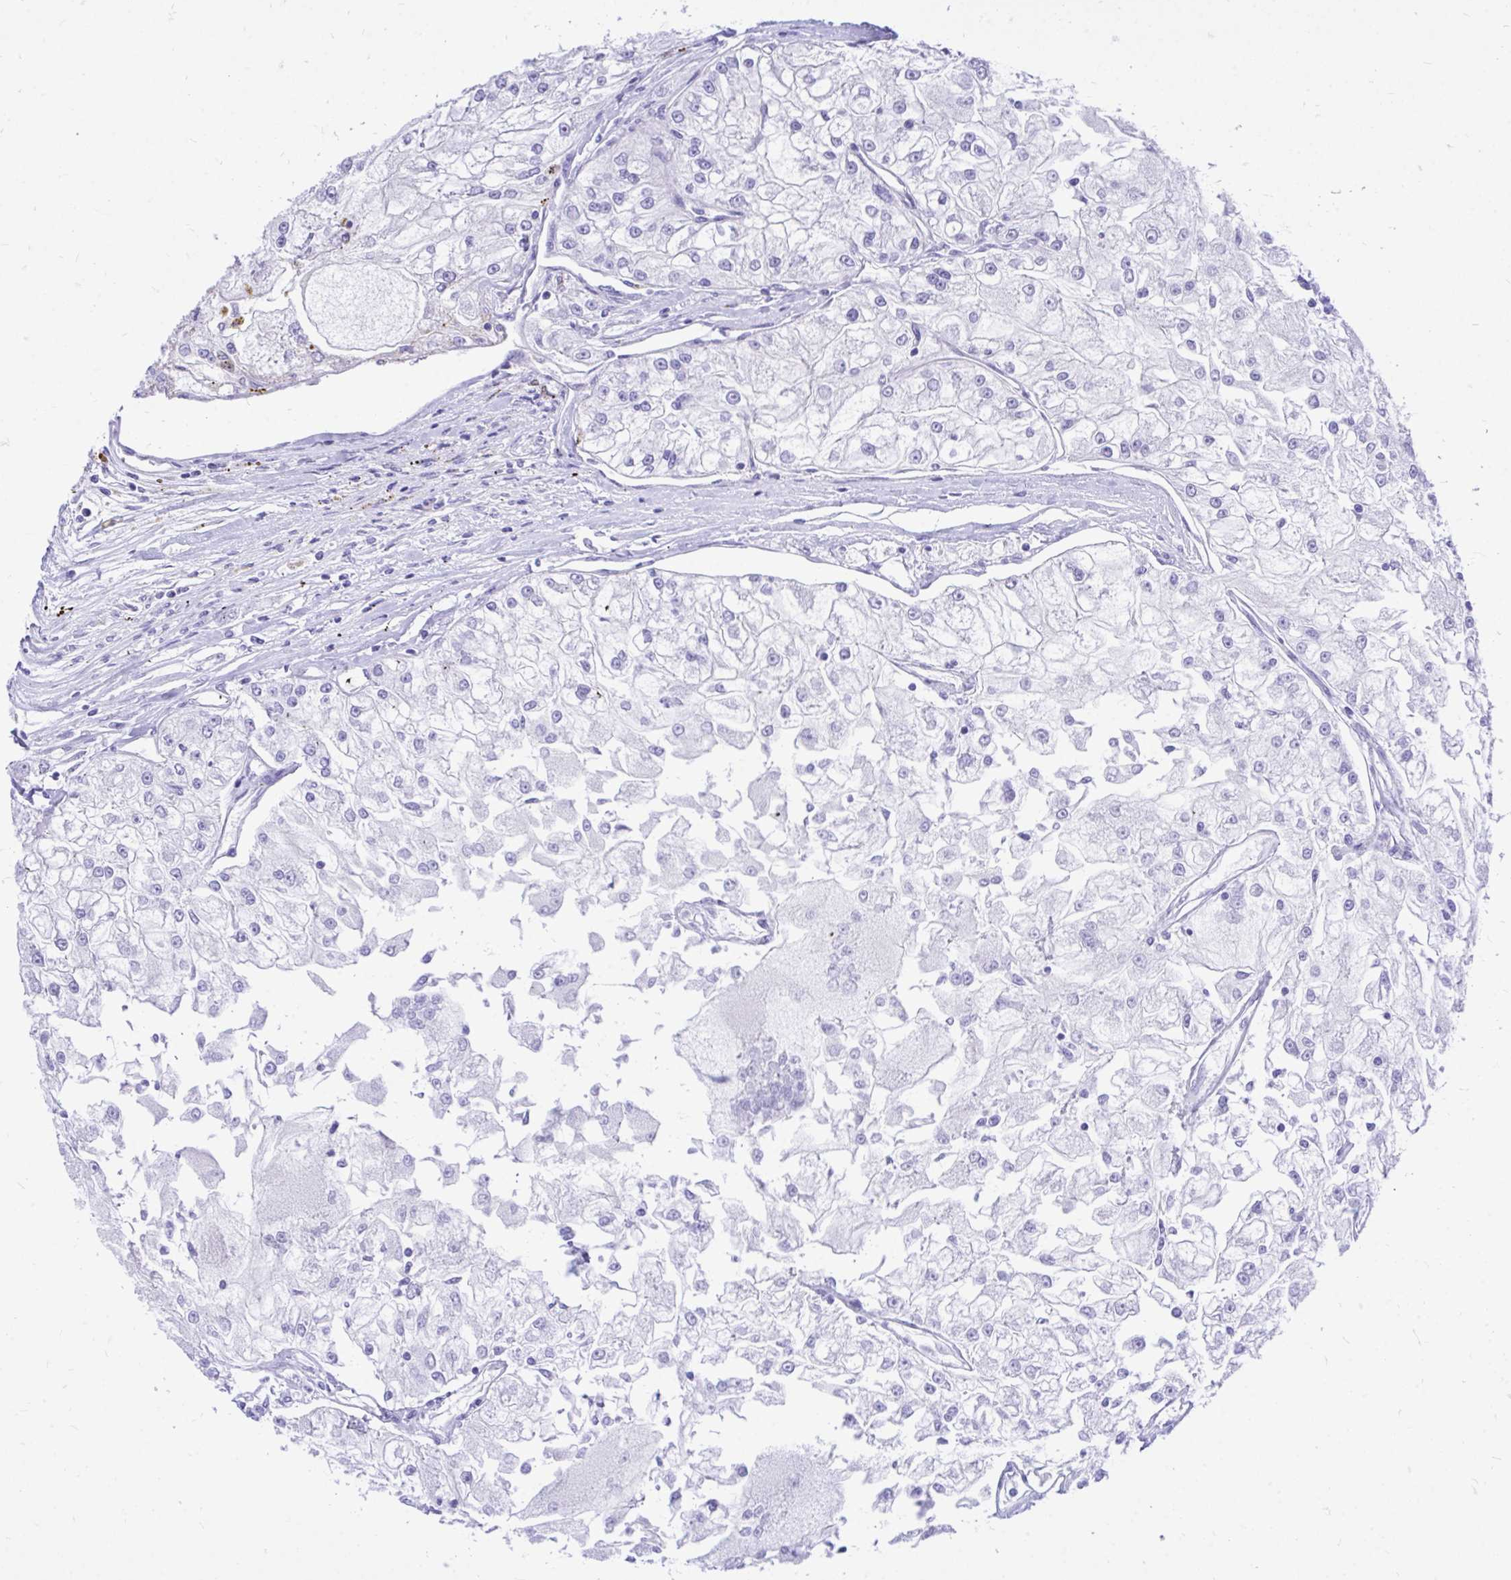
{"staining": {"intensity": "negative", "quantity": "none", "location": "none"}, "tissue": "renal cancer", "cell_type": "Tumor cells", "image_type": "cancer", "snomed": [{"axis": "morphology", "description": "Adenocarcinoma, NOS"}, {"axis": "topography", "description": "Kidney"}], "caption": "Immunohistochemical staining of adenocarcinoma (renal) demonstrates no significant staining in tumor cells.", "gene": "MON1A", "patient": {"sex": "female", "age": 72}}